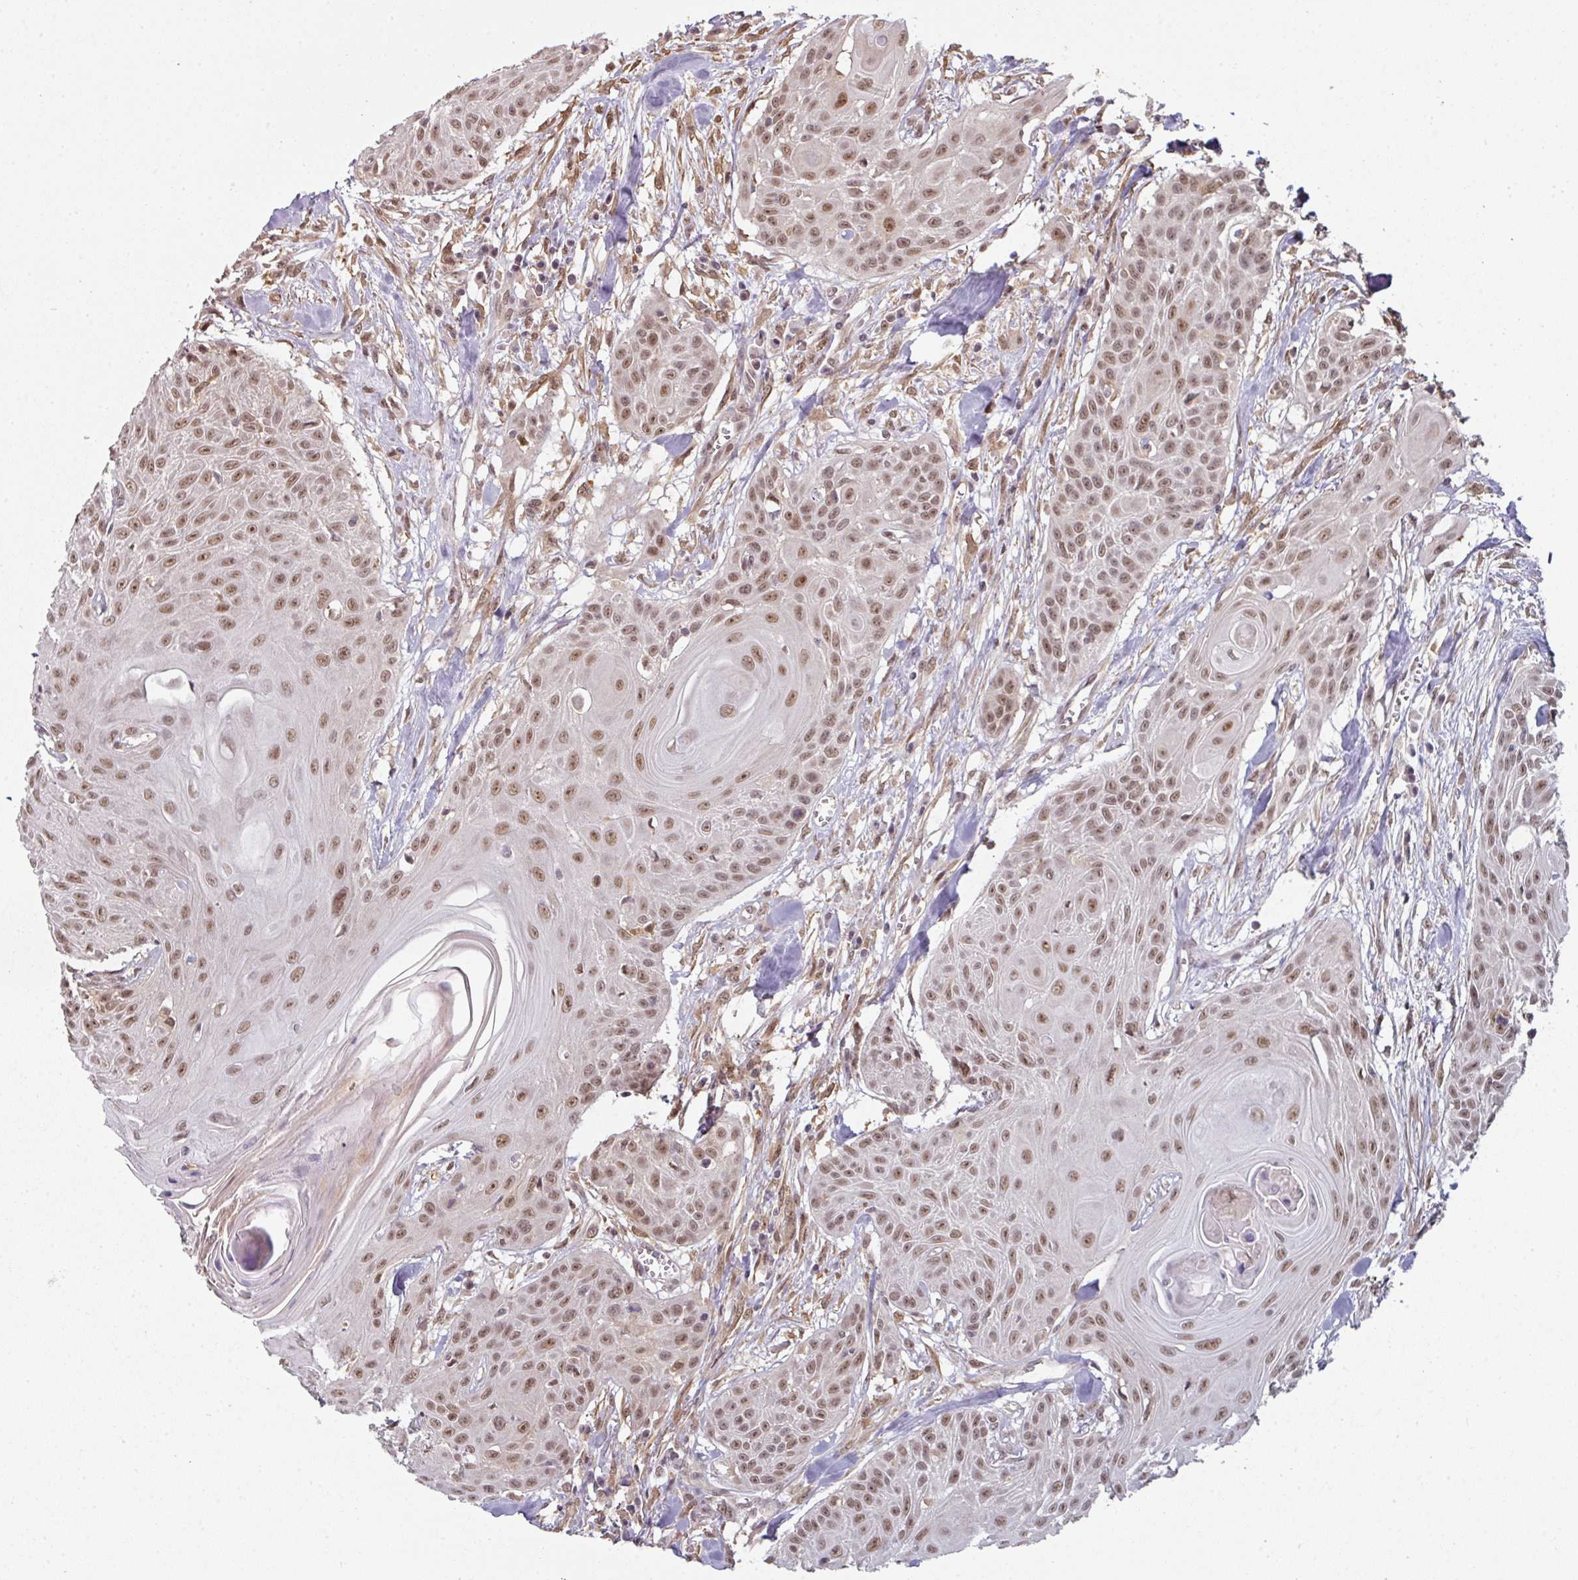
{"staining": {"intensity": "moderate", "quantity": ">75%", "location": "nuclear"}, "tissue": "head and neck cancer", "cell_type": "Tumor cells", "image_type": "cancer", "snomed": [{"axis": "morphology", "description": "Squamous cell carcinoma, NOS"}, {"axis": "topography", "description": "Lymph node"}, {"axis": "topography", "description": "Salivary gland"}, {"axis": "topography", "description": "Head-Neck"}], "caption": "A photomicrograph of head and neck cancer (squamous cell carcinoma) stained for a protein displays moderate nuclear brown staining in tumor cells.", "gene": "GTF2H3", "patient": {"sex": "female", "age": 74}}